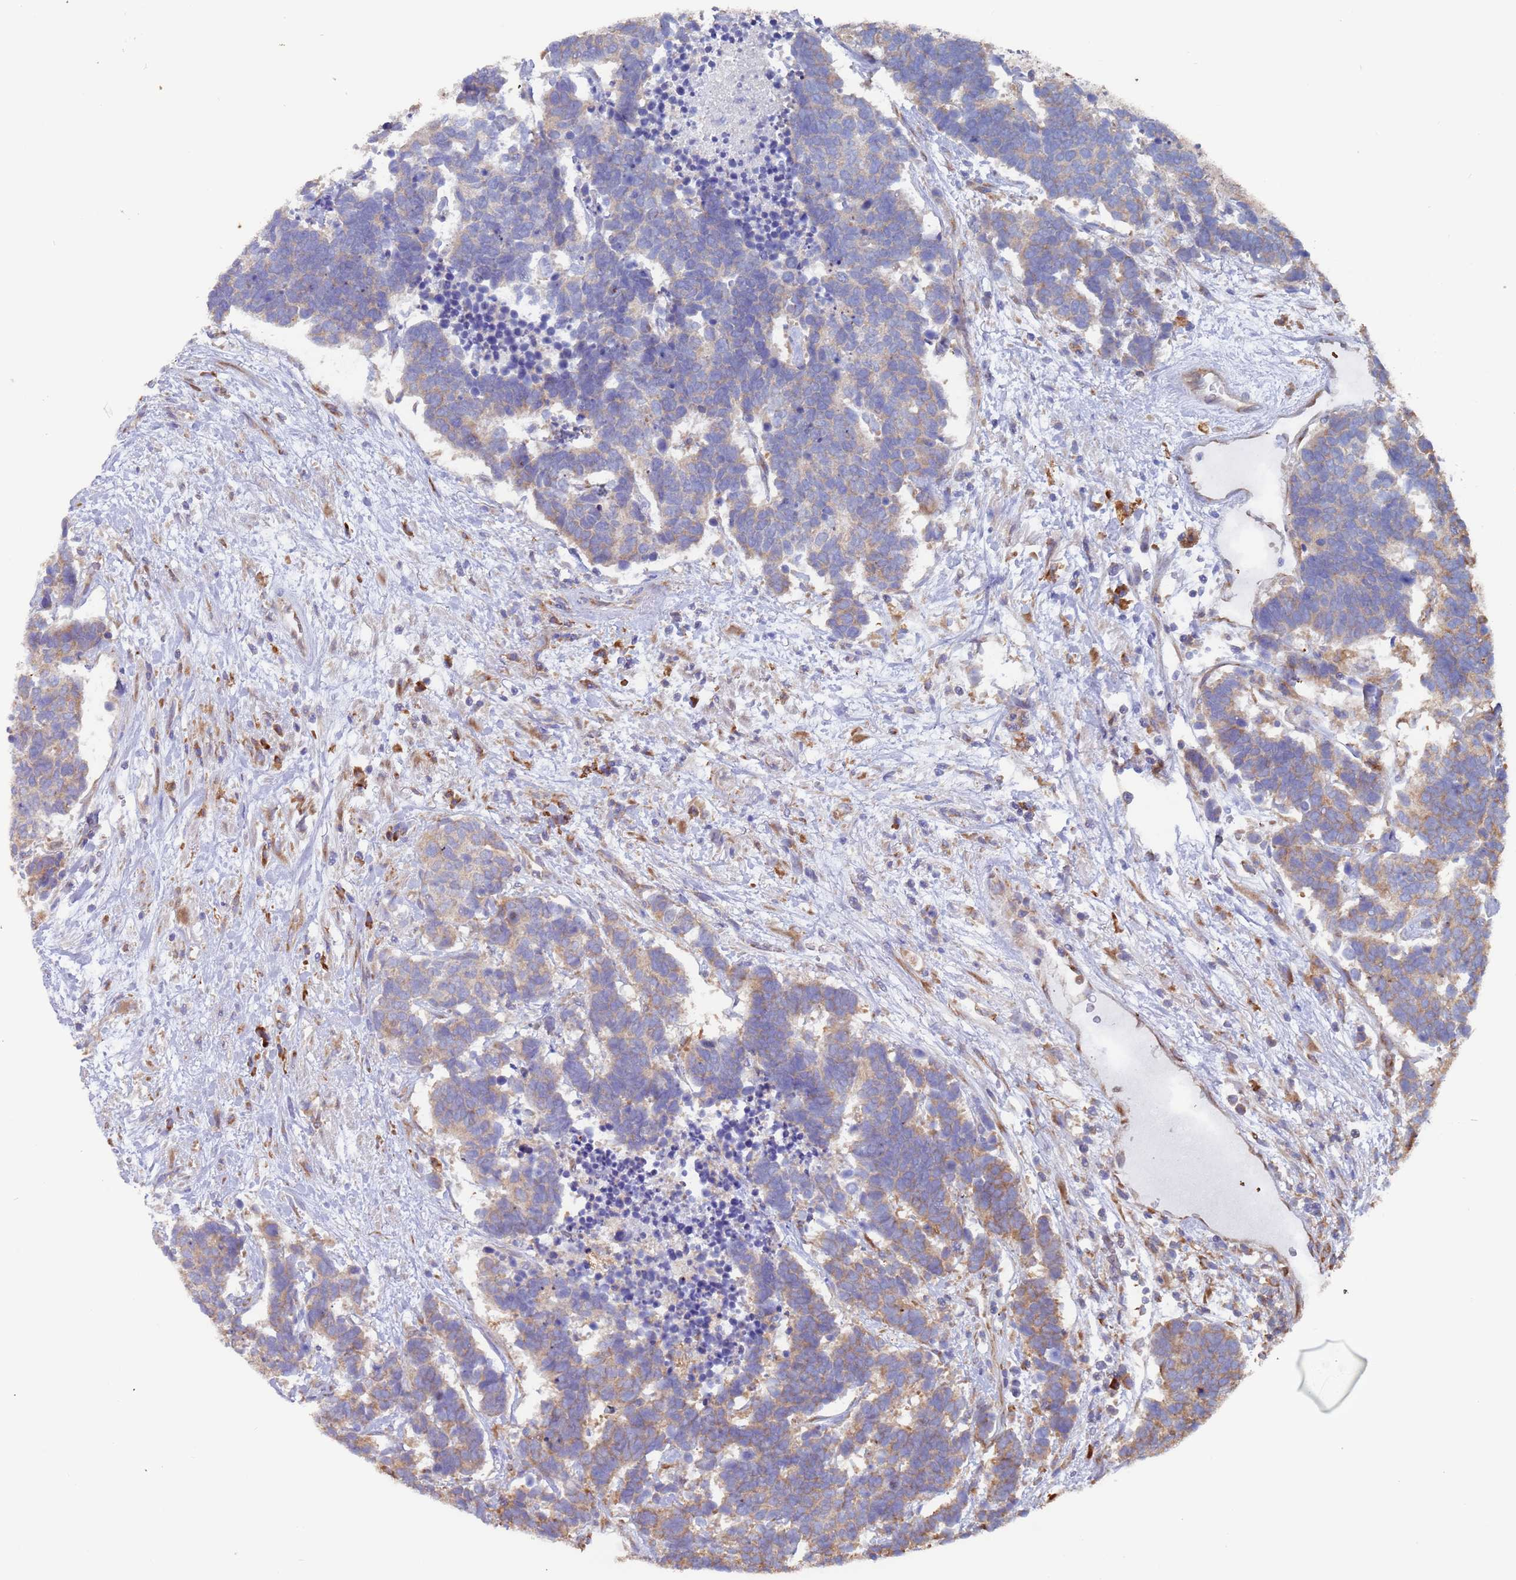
{"staining": {"intensity": "moderate", "quantity": "<25%", "location": "cytoplasmic/membranous"}, "tissue": "carcinoid", "cell_type": "Tumor cells", "image_type": "cancer", "snomed": [{"axis": "morphology", "description": "Carcinoma, NOS"}, {"axis": "morphology", "description": "Carcinoid, malignant, NOS"}, {"axis": "topography", "description": "Urinary bladder"}], "caption": "Carcinoid (malignant) stained with a protein marker displays moderate staining in tumor cells.", "gene": "ZNF844", "patient": {"sex": "male", "age": 57}}